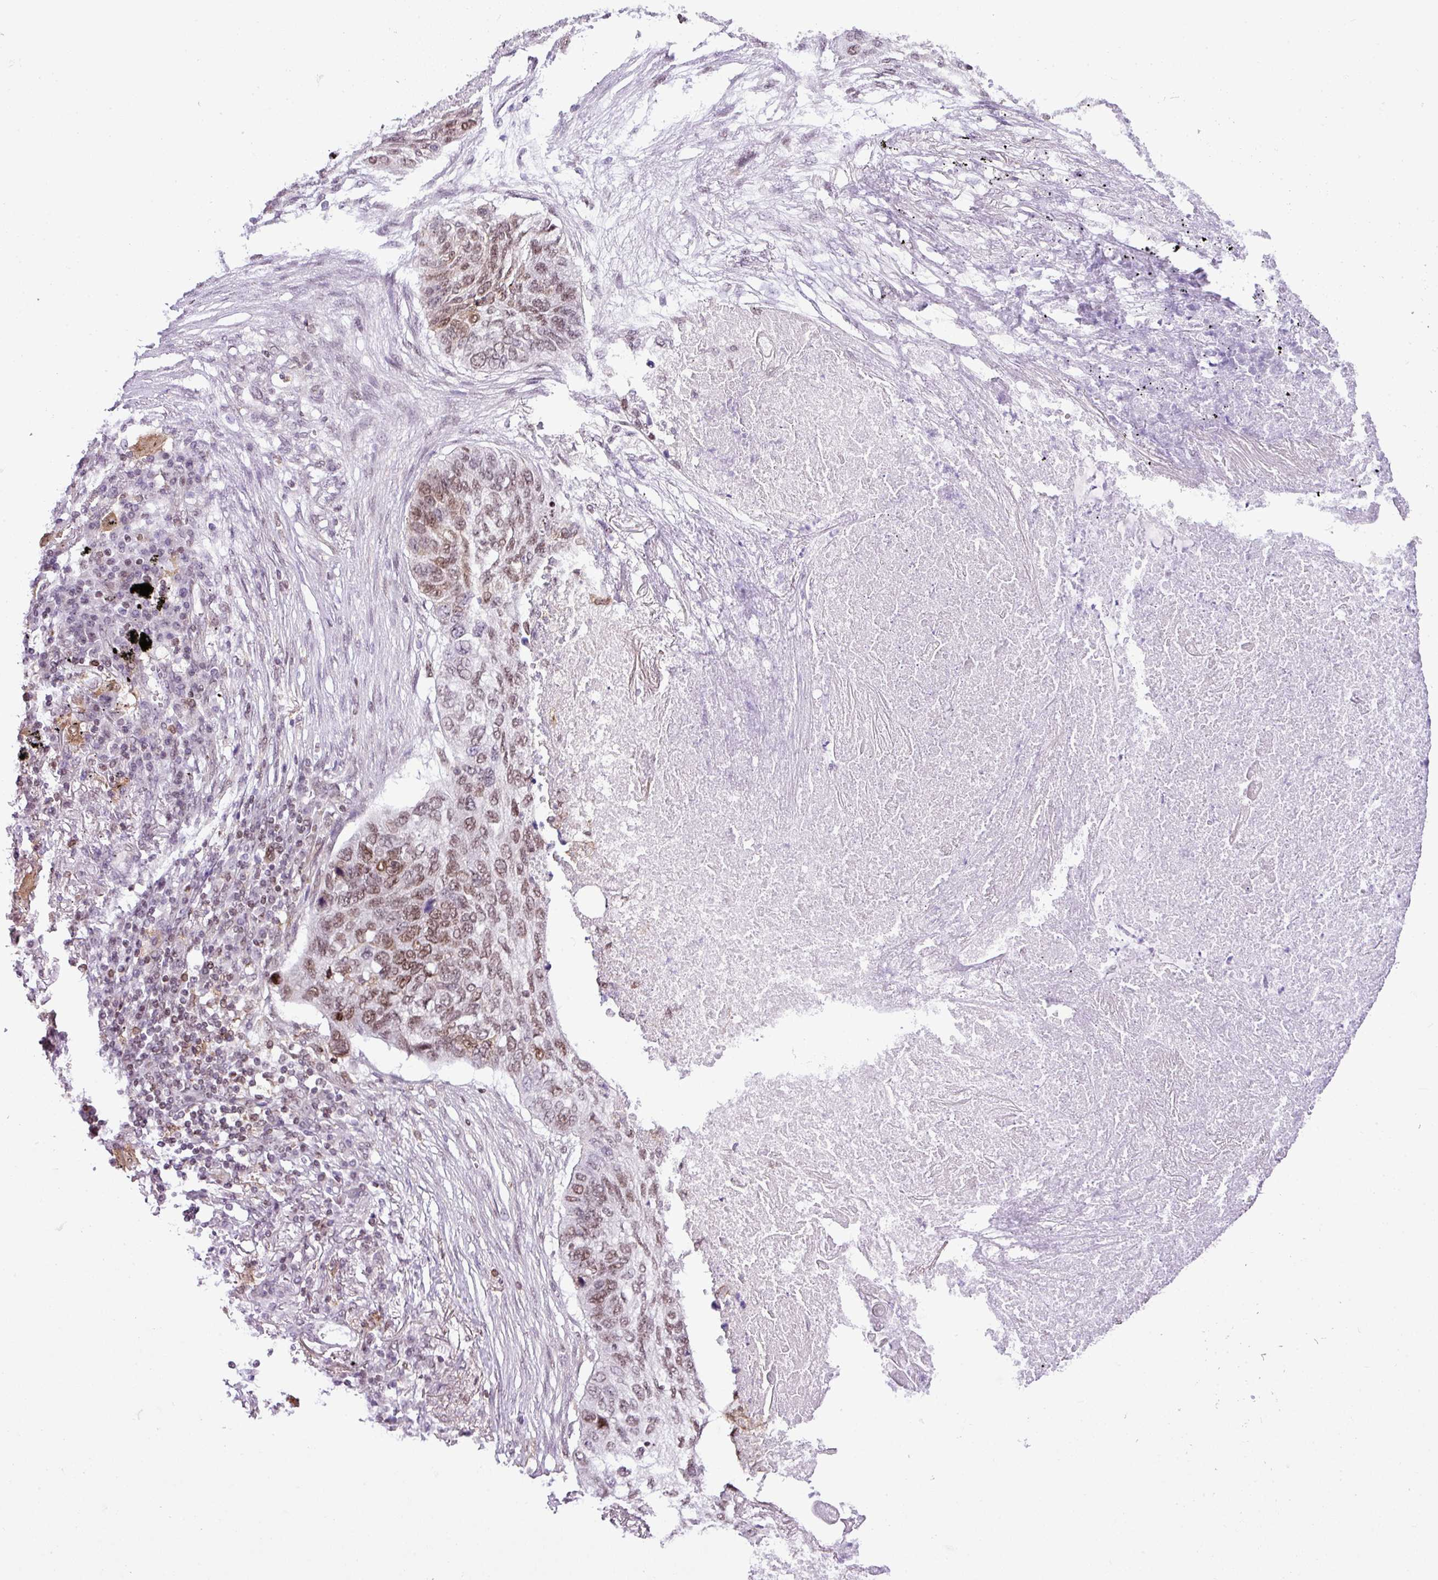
{"staining": {"intensity": "moderate", "quantity": "25%-75%", "location": "nuclear"}, "tissue": "lung cancer", "cell_type": "Tumor cells", "image_type": "cancer", "snomed": [{"axis": "morphology", "description": "Squamous cell carcinoma, NOS"}, {"axis": "topography", "description": "Lung"}], "caption": "Brown immunohistochemical staining in squamous cell carcinoma (lung) exhibits moderate nuclear expression in about 25%-75% of tumor cells.", "gene": "CCDC137", "patient": {"sex": "female", "age": 63}}